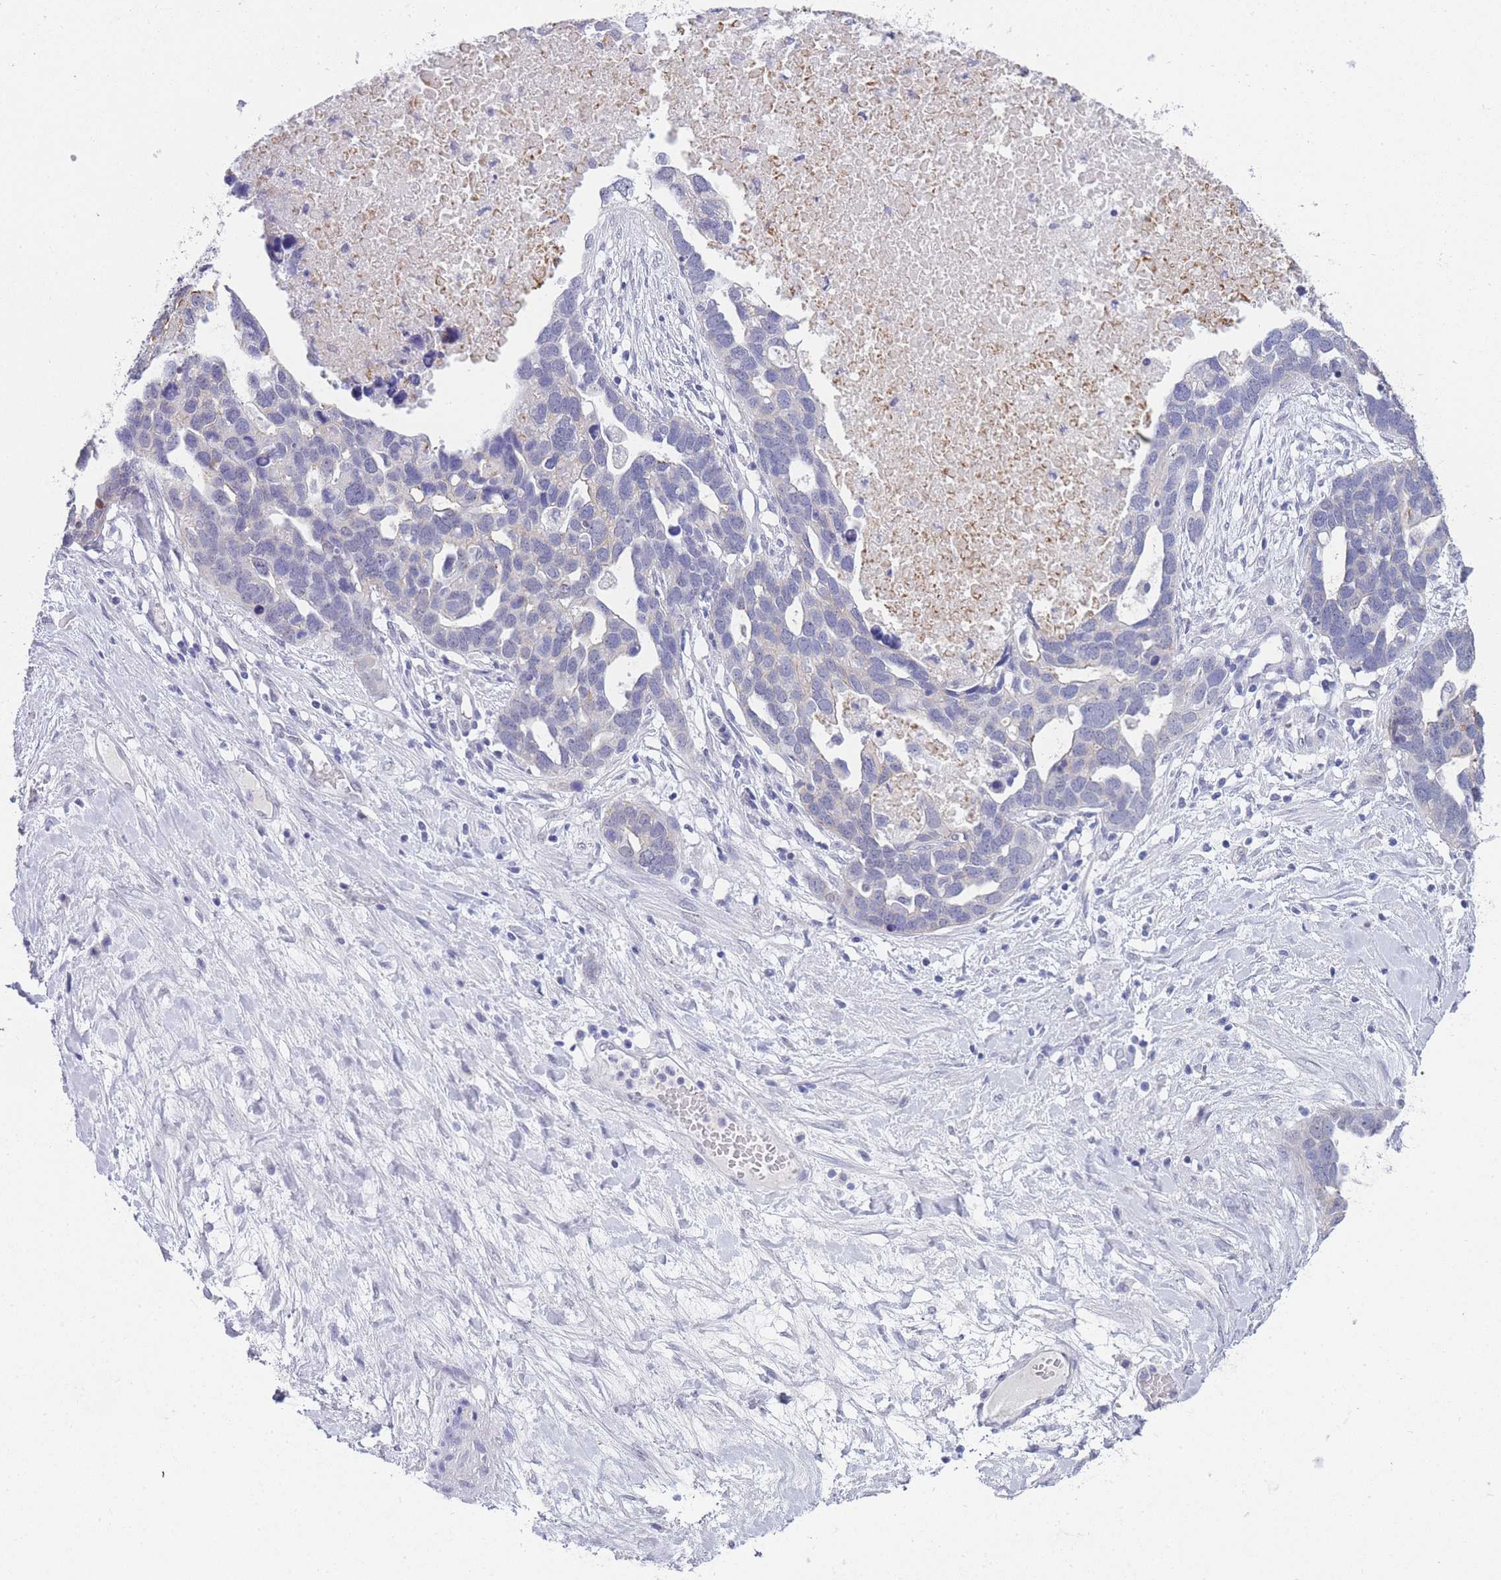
{"staining": {"intensity": "negative", "quantity": "none", "location": "none"}, "tissue": "ovarian cancer", "cell_type": "Tumor cells", "image_type": "cancer", "snomed": [{"axis": "morphology", "description": "Cystadenocarcinoma, serous, NOS"}, {"axis": "topography", "description": "Ovary"}], "caption": "The micrograph exhibits no significant staining in tumor cells of serous cystadenocarcinoma (ovarian).", "gene": "FRAT2", "patient": {"sex": "female", "age": 54}}